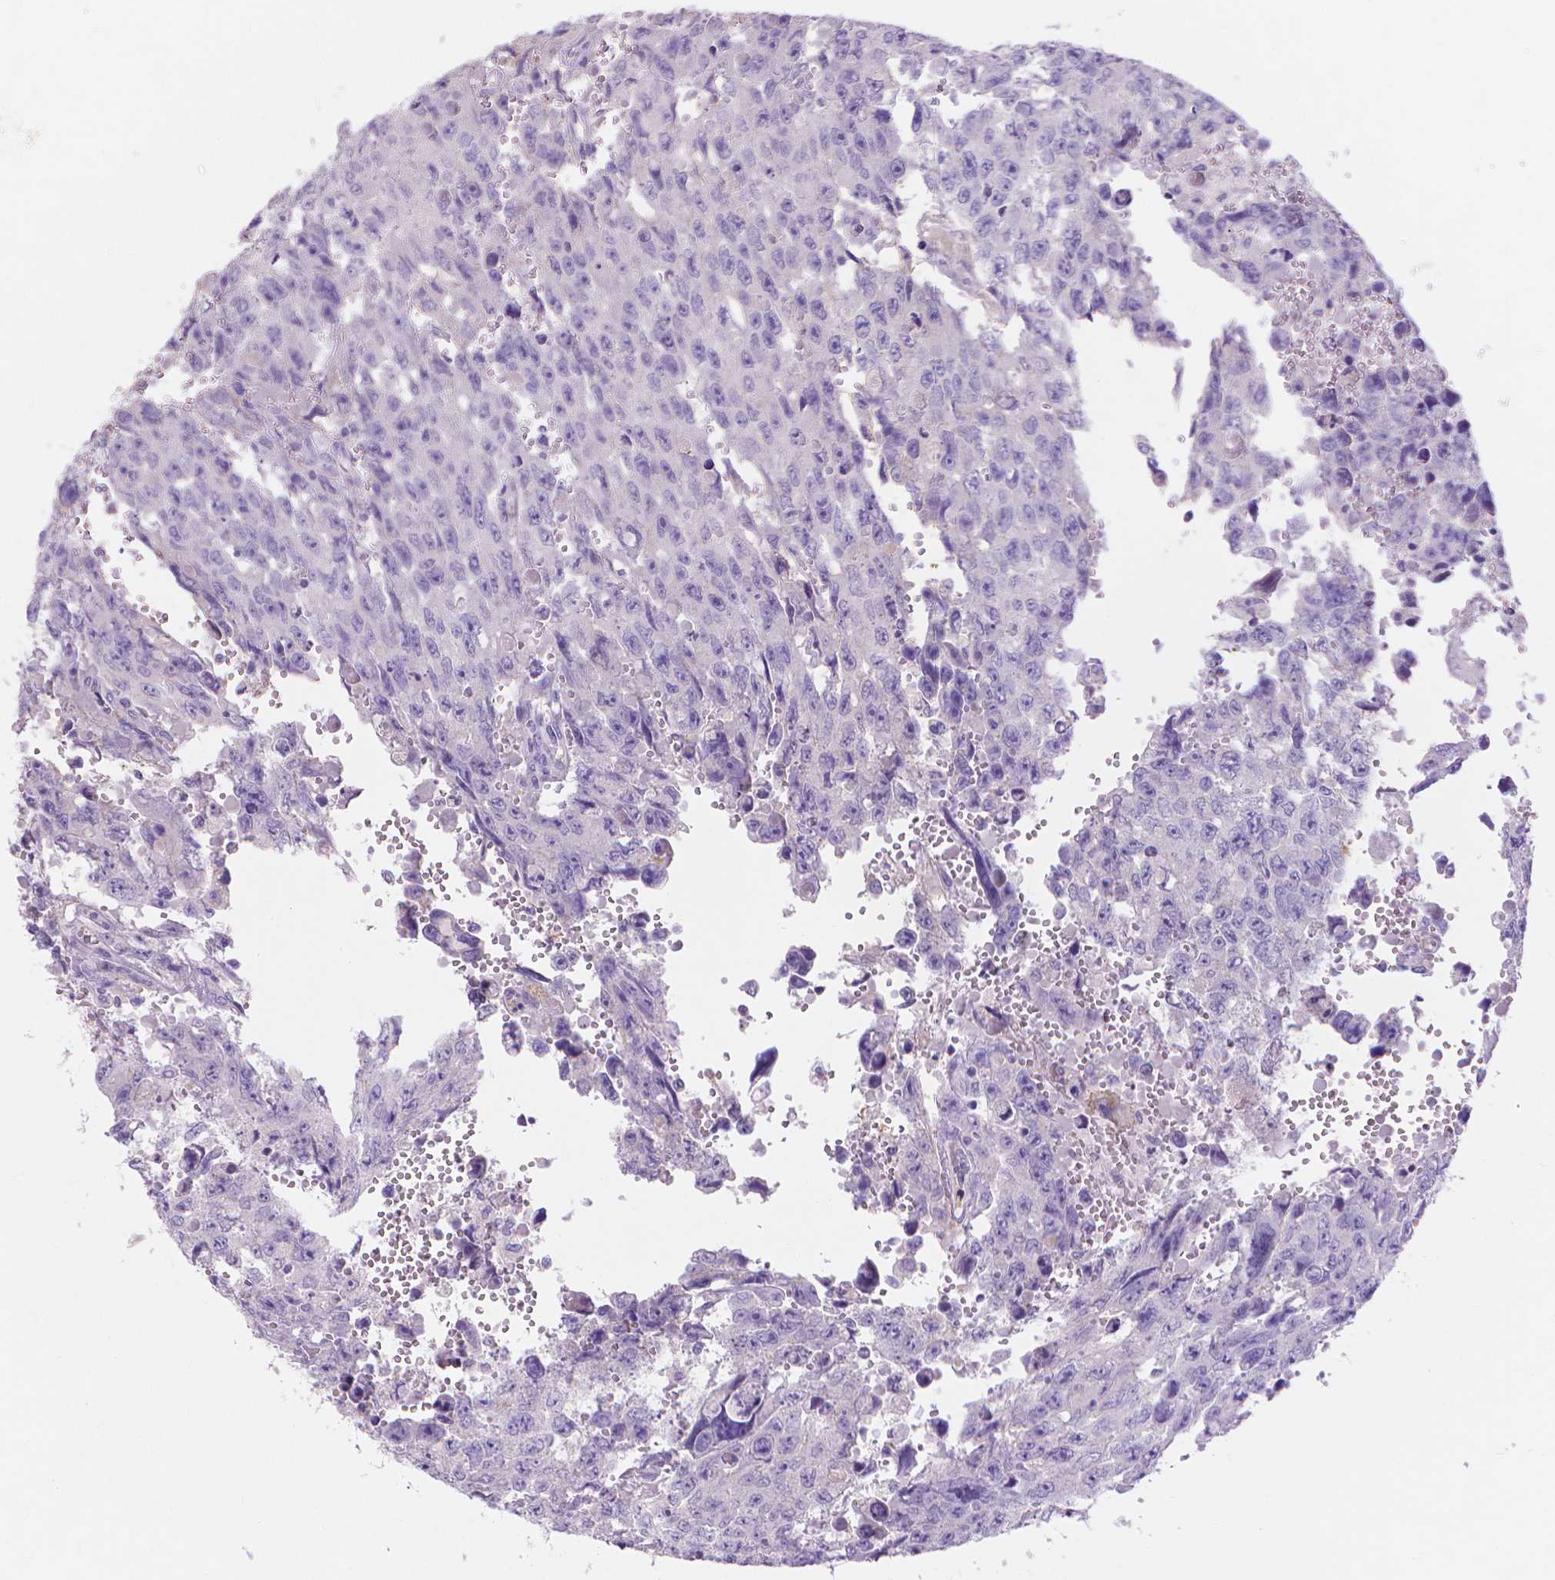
{"staining": {"intensity": "negative", "quantity": "none", "location": "none"}, "tissue": "testis cancer", "cell_type": "Tumor cells", "image_type": "cancer", "snomed": [{"axis": "morphology", "description": "Seminoma, NOS"}, {"axis": "topography", "description": "Testis"}], "caption": "This is a histopathology image of immunohistochemistry (IHC) staining of testis cancer (seminoma), which shows no expression in tumor cells.", "gene": "MBLAC1", "patient": {"sex": "male", "age": 26}}